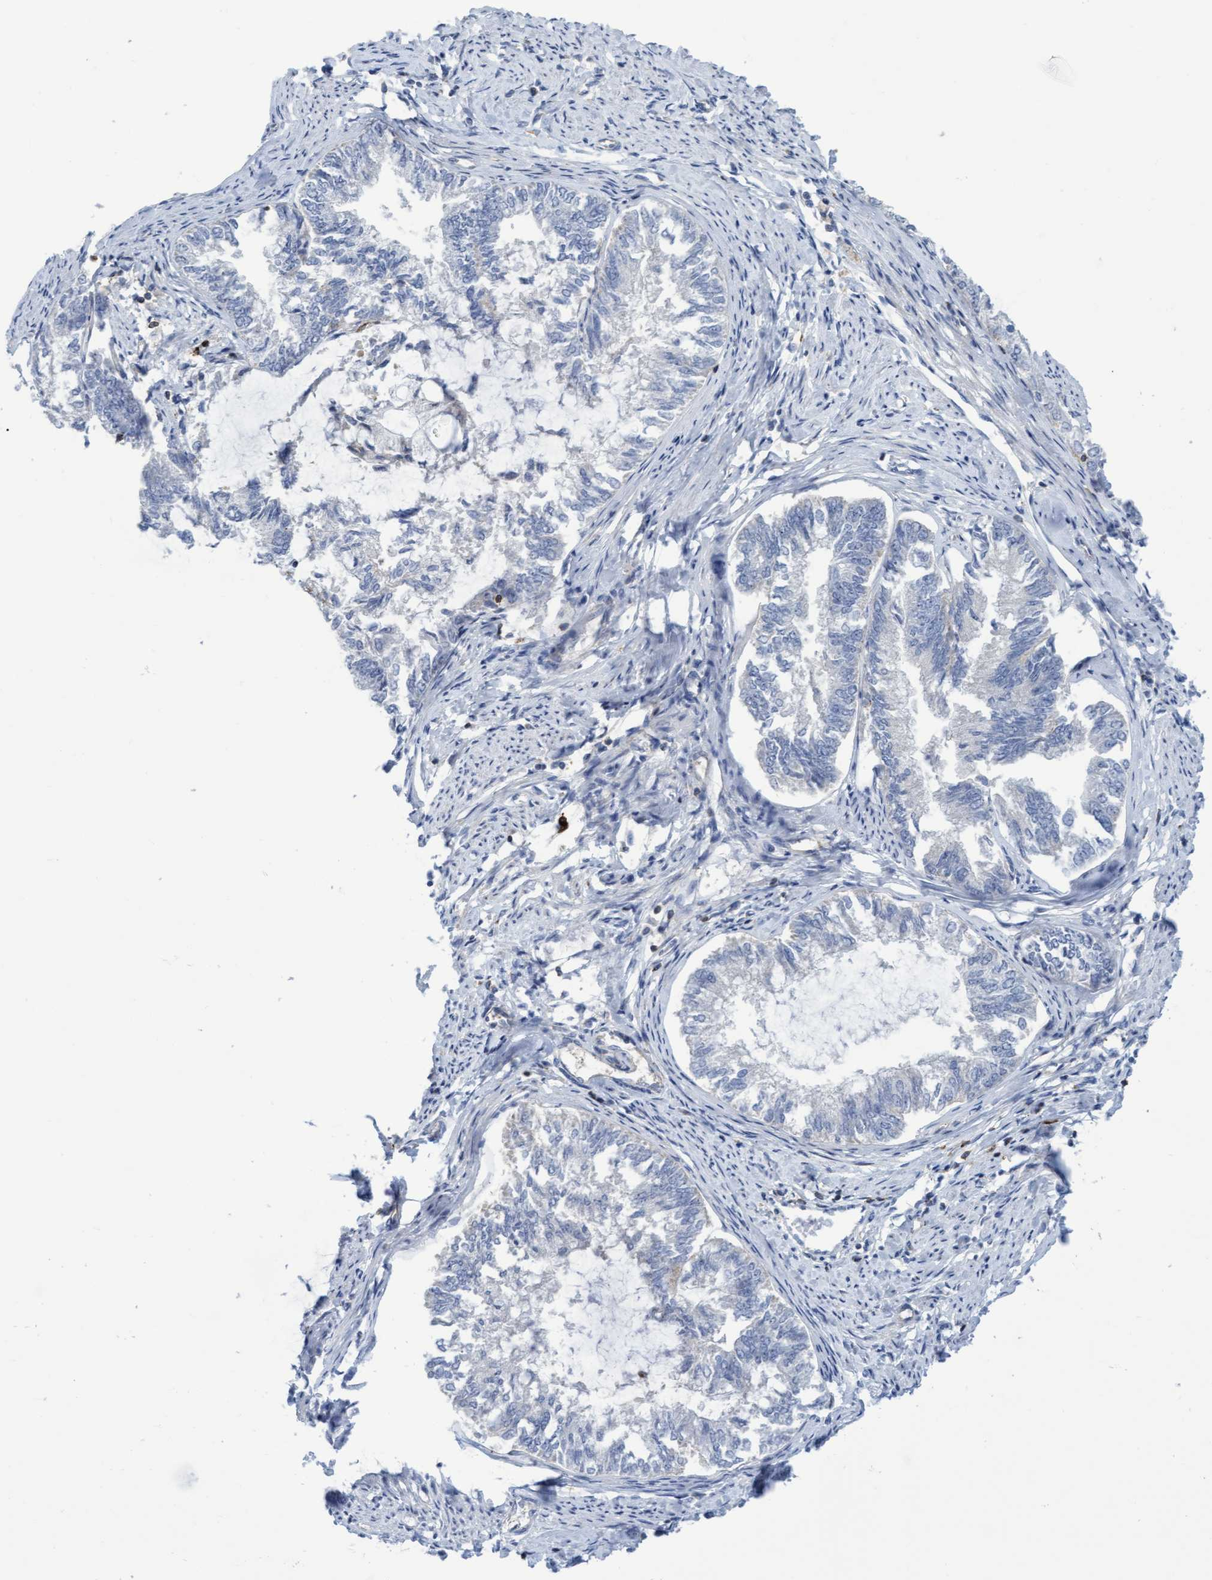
{"staining": {"intensity": "negative", "quantity": "none", "location": "none"}, "tissue": "endometrial cancer", "cell_type": "Tumor cells", "image_type": "cancer", "snomed": [{"axis": "morphology", "description": "Adenocarcinoma, NOS"}, {"axis": "topography", "description": "Endometrium"}], "caption": "The photomicrograph shows no staining of tumor cells in endometrial cancer (adenocarcinoma).", "gene": "FNBP1", "patient": {"sex": "female", "age": 86}}